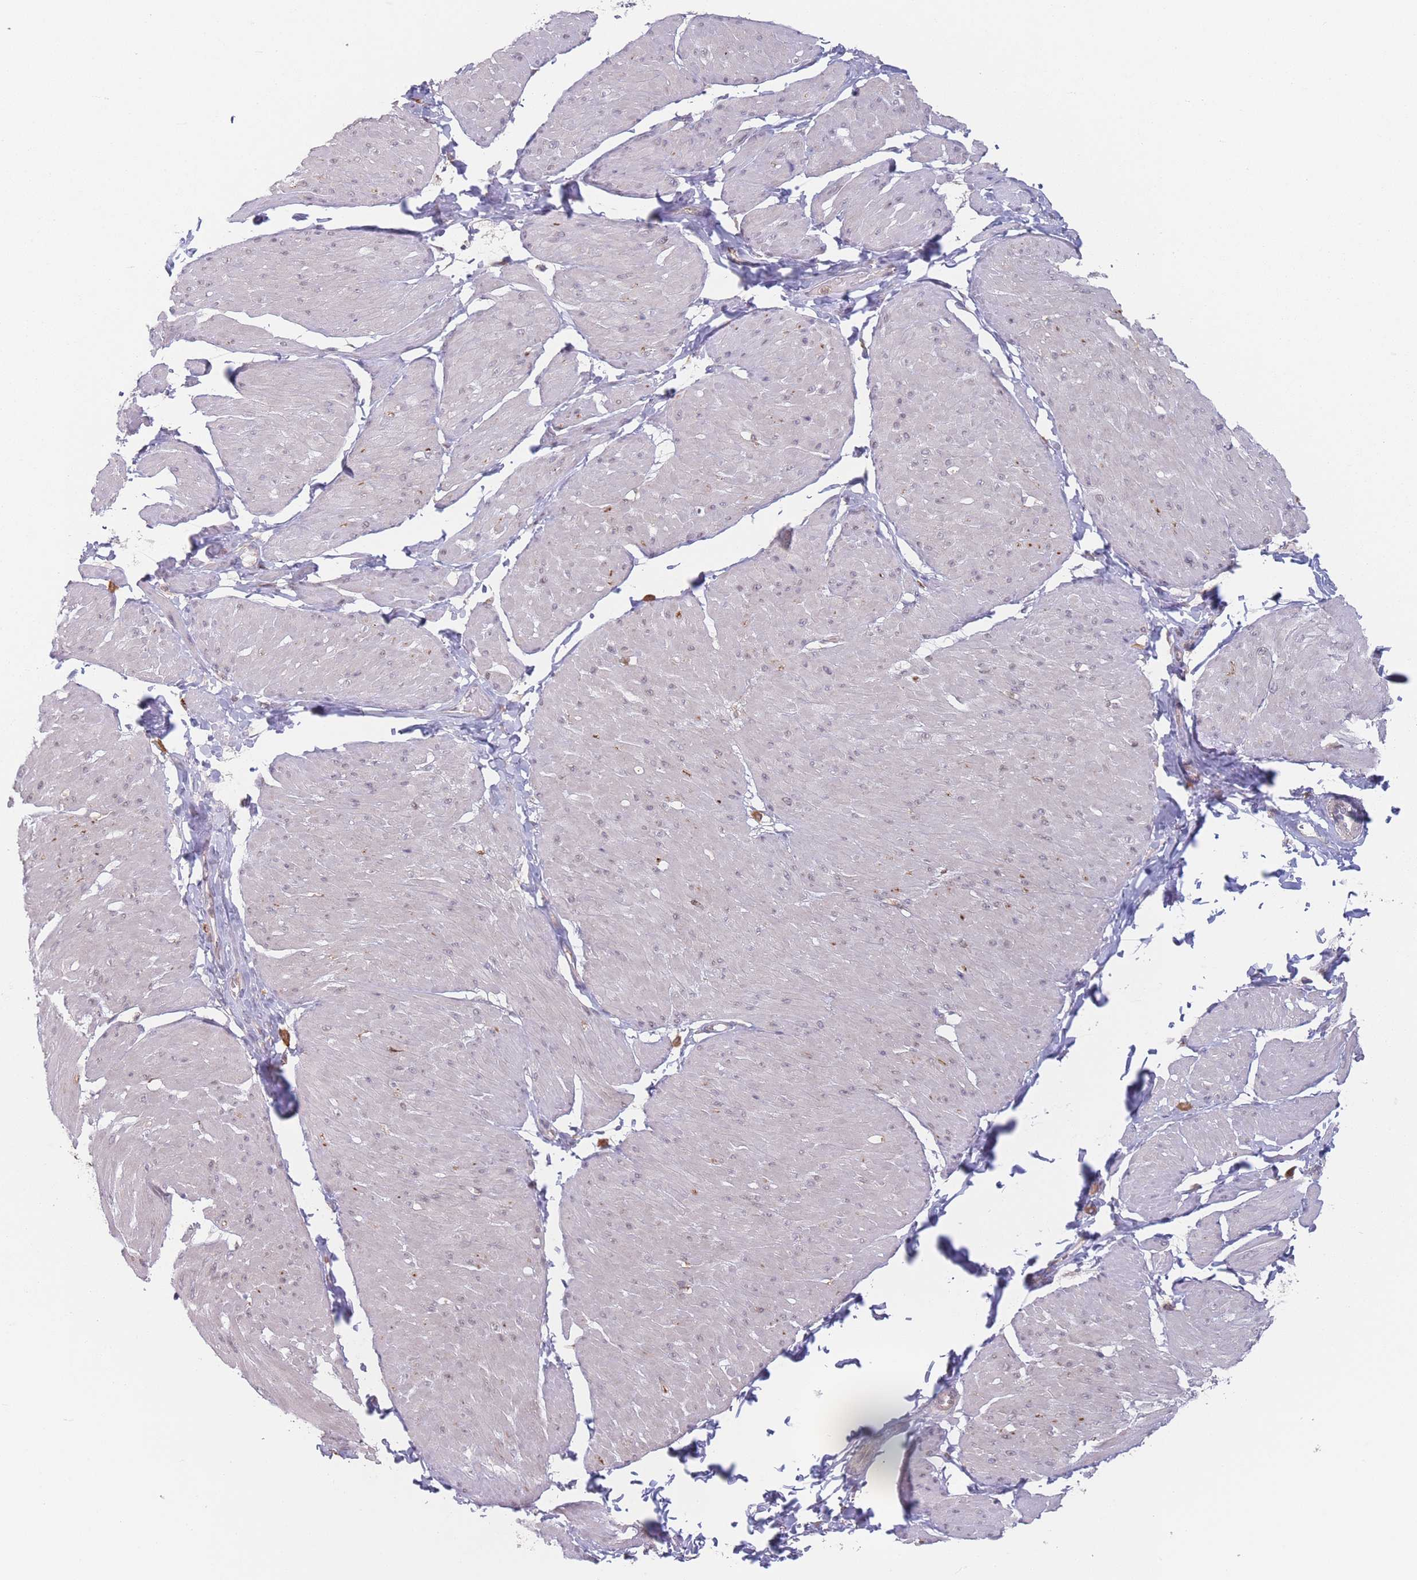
{"staining": {"intensity": "negative", "quantity": "none", "location": "none"}, "tissue": "smooth muscle", "cell_type": "Smooth muscle cells", "image_type": "normal", "snomed": [{"axis": "morphology", "description": "Urothelial carcinoma, High grade"}, {"axis": "topography", "description": "Urinary bladder"}], "caption": "Smooth muscle cells are negative for protein expression in unremarkable human smooth muscle. (DAB (3,3'-diaminobenzidine) immunohistochemistry (IHC) visualized using brightfield microscopy, high magnification).", "gene": "PPM1A", "patient": {"sex": "male", "age": 46}}